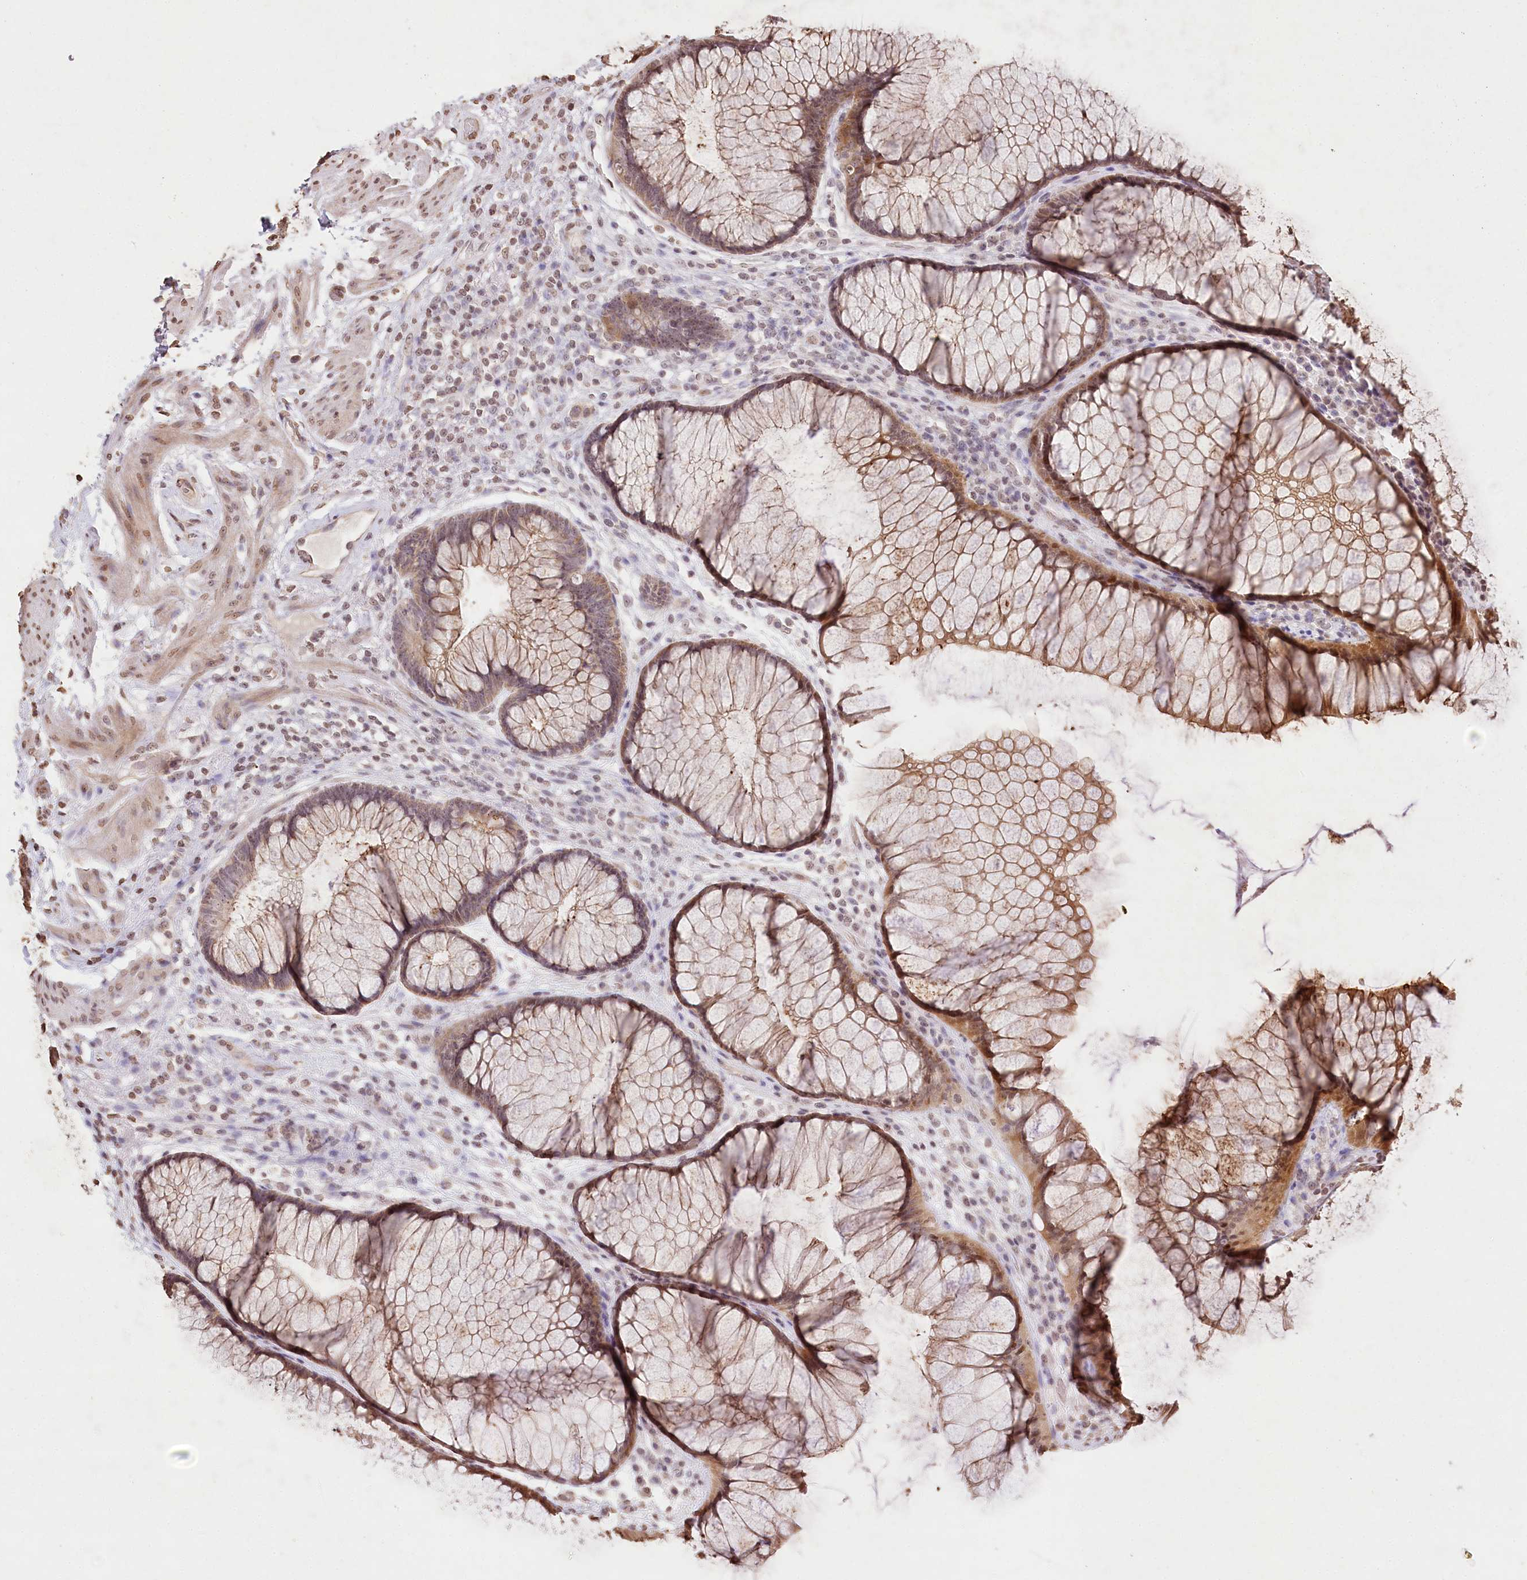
{"staining": {"intensity": "strong", "quantity": ">75%", "location": "cytoplasmic/membranous,nuclear"}, "tissue": "rectum", "cell_type": "Glandular cells", "image_type": "normal", "snomed": [{"axis": "morphology", "description": "Normal tissue, NOS"}, {"axis": "topography", "description": "Rectum"}], "caption": "A brown stain labels strong cytoplasmic/membranous,nuclear expression of a protein in glandular cells of normal human rectum. (DAB IHC, brown staining for protein, blue staining for nuclei).", "gene": "DMXL1", "patient": {"sex": "male", "age": 51}}